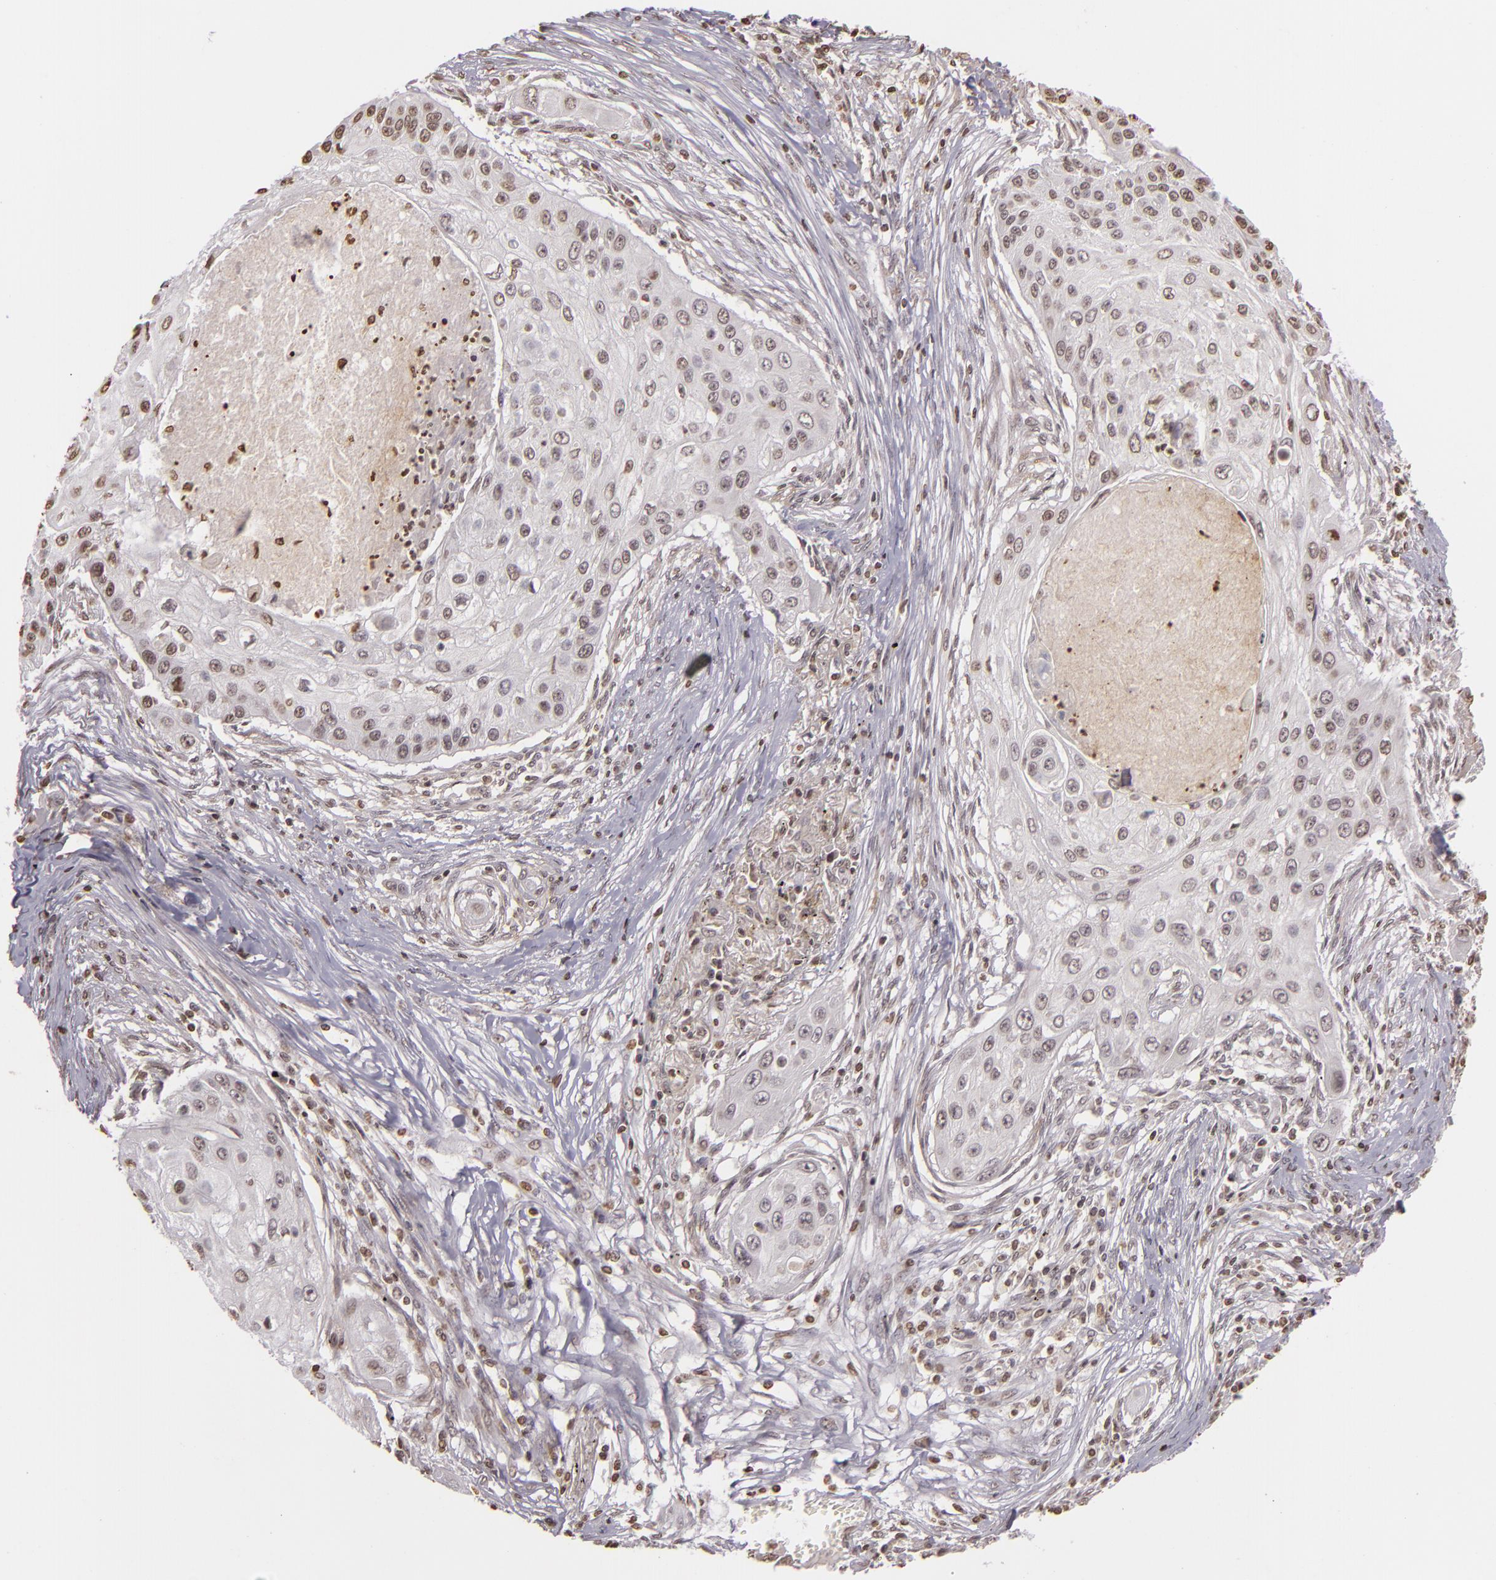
{"staining": {"intensity": "weak", "quantity": "<25%", "location": "nuclear"}, "tissue": "lung cancer", "cell_type": "Tumor cells", "image_type": "cancer", "snomed": [{"axis": "morphology", "description": "Squamous cell carcinoma, NOS"}, {"axis": "topography", "description": "Lung"}], "caption": "Human squamous cell carcinoma (lung) stained for a protein using immunohistochemistry (IHC) reveals no staining in tumor cells.", "gene": "THRB", "patient": {"sex": "male", "age": 71}}